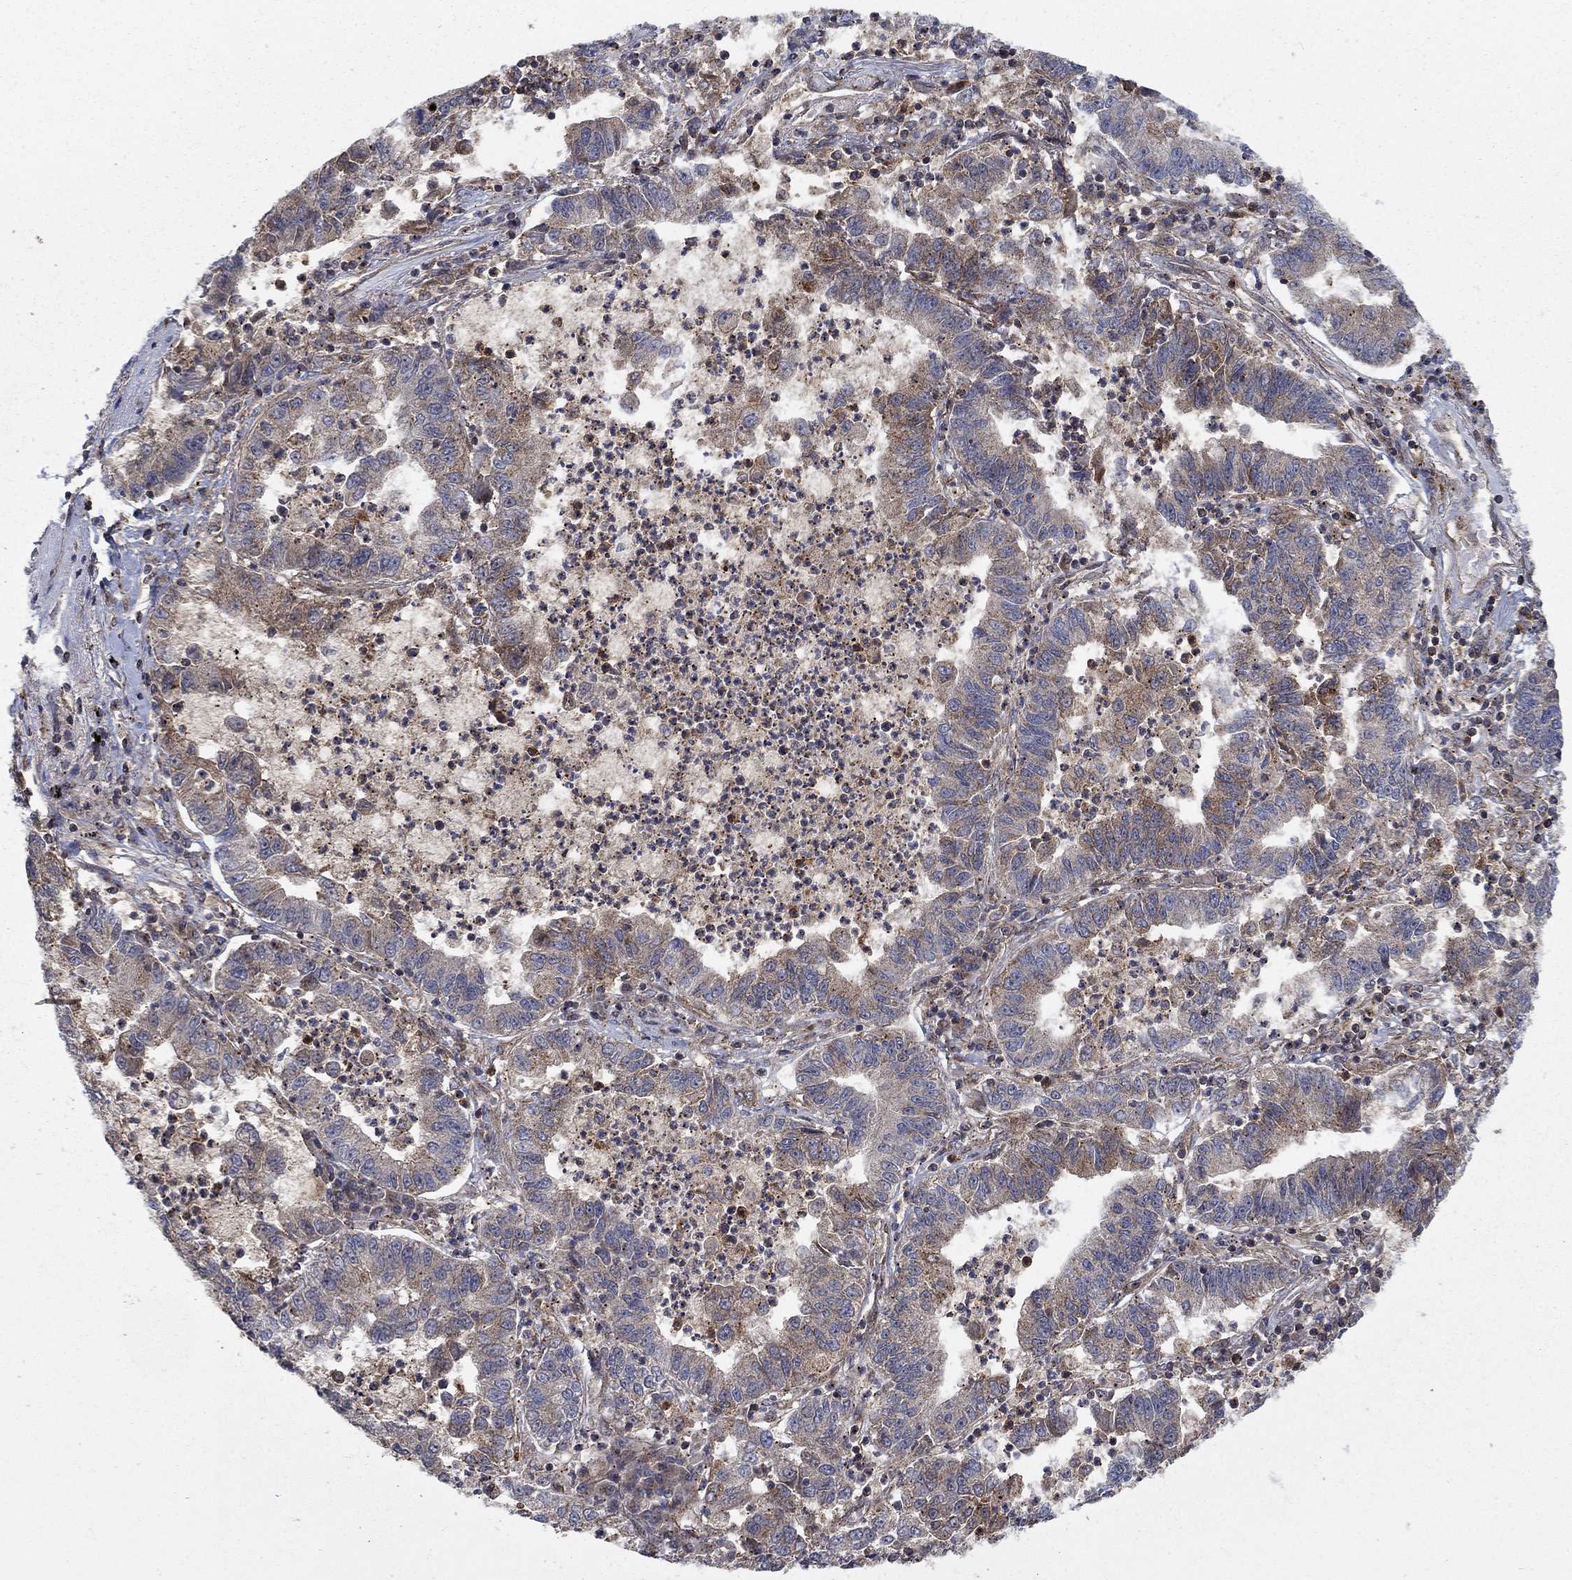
{"staining": {"intensity": "moderate", "quantity": "25%-75%", "location": "cytoplasmic/membranous"}, "tissue": "lung cancer", "cell_type": "Tumor cells", "image_type": "cancer", "snomed": [{"axis": "morphology", "description": "Adenocarcinoma, NOS"}, {"axis": "topography", "description": "Lung"}], "caption": "This is a histology image of IHC staining of lung cancer, which shows moderate expression in the cytoplasmic/membranous of tumor cells.", "gene": "IFI35", "patient": {"sex": "female", "age": 57}}